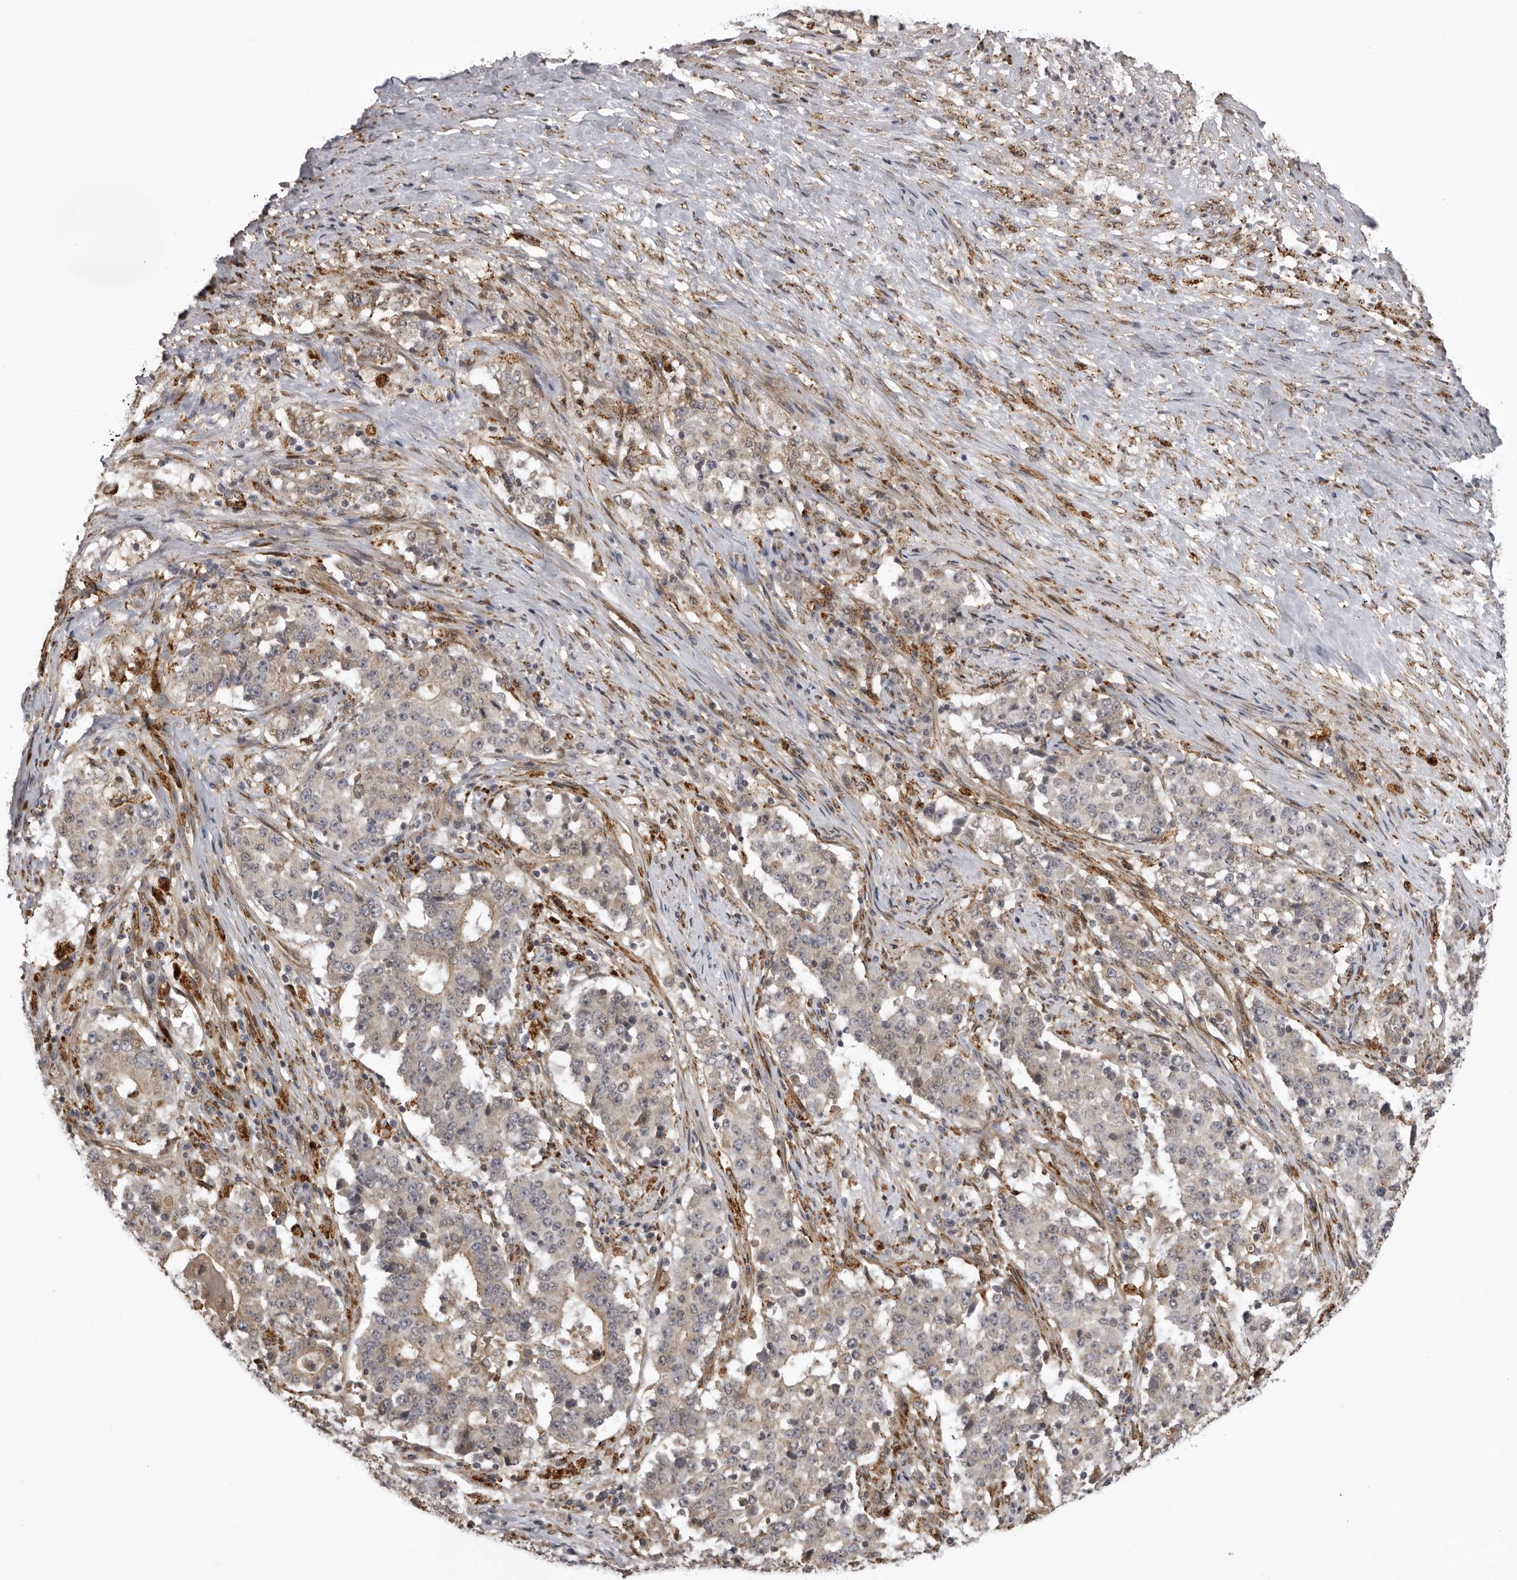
{"staining": {"intensity": "weak", "quantity": "<25%", "location": "cytoplasmic/membranous"}, "tissue": "stomach cancer", "cell_type": "Tumor cells", "image_type": "cancer", "snomed": [{"axis": "morphology", "description": "Adenocarcinoma, NOS"}, {"axis": "topography", "description": "Stomach"}], "caption": "Immunohistochemistry image of neoplastic tissue: stomach adenocarcinoma stained with DAB (3,3'-diaminobenzidine) shows no significant protein positivity in tumor cells. (DAB immunohistochemistry, high magnification).", "gene": "DNAH14", "patient": {"sex": "male", "age": 59}}